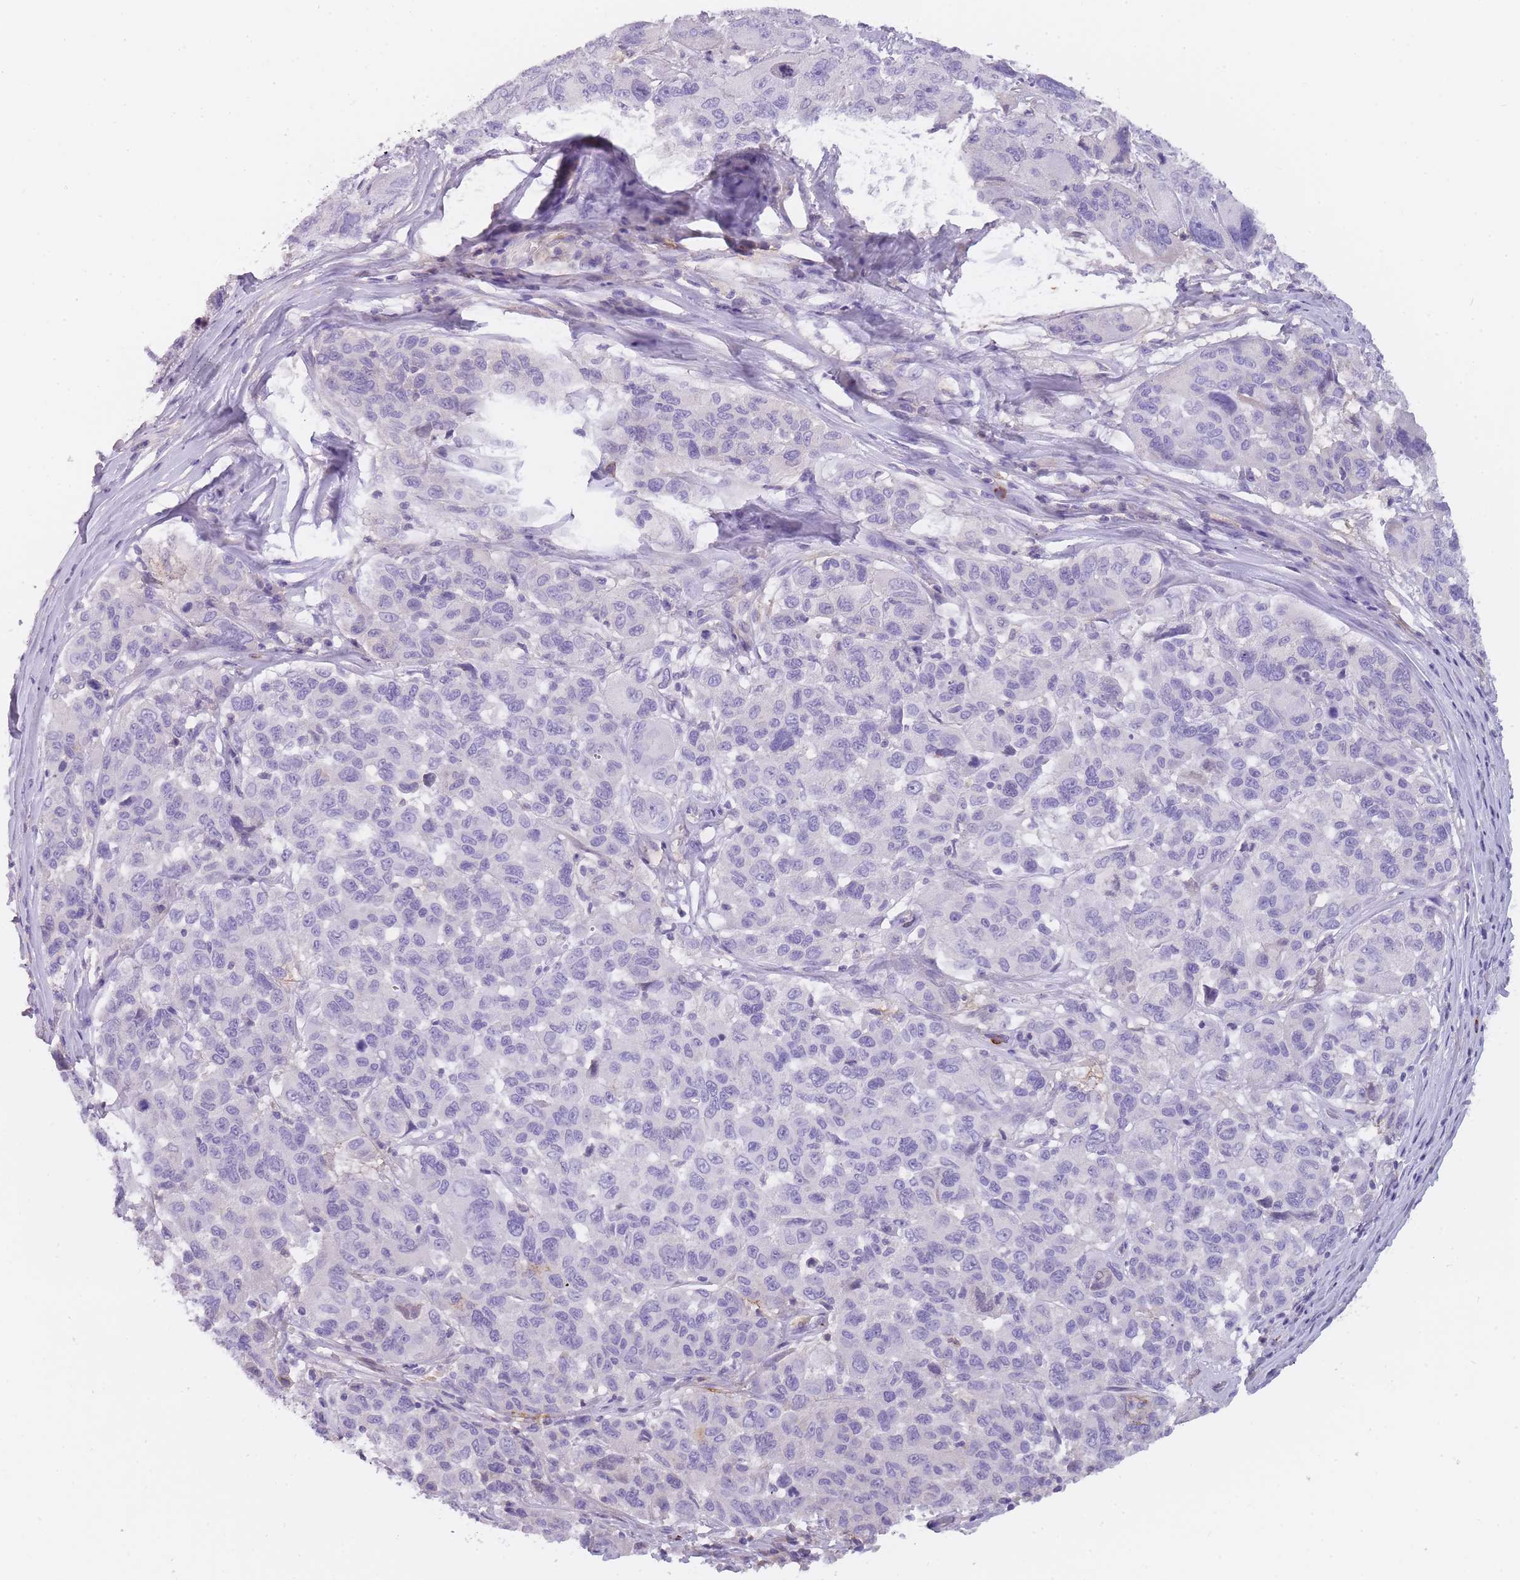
{"staining": {"intensity": "negative", "quantity": "none", "location": "none"}, "tissue": "melanoma", "cell_type": "Tumor cells", "image_type": "cancer", "snomed": [{"axis": "morphology", "description": "Malignant melanoma, NOS"}, {"axis": "topography", "description": "Skin"}], "caption": "IHC of human melanoma reveals no expression in tumor cells.", "gene": "CR1L", "patient": {"sex": "female", "age": 66}}